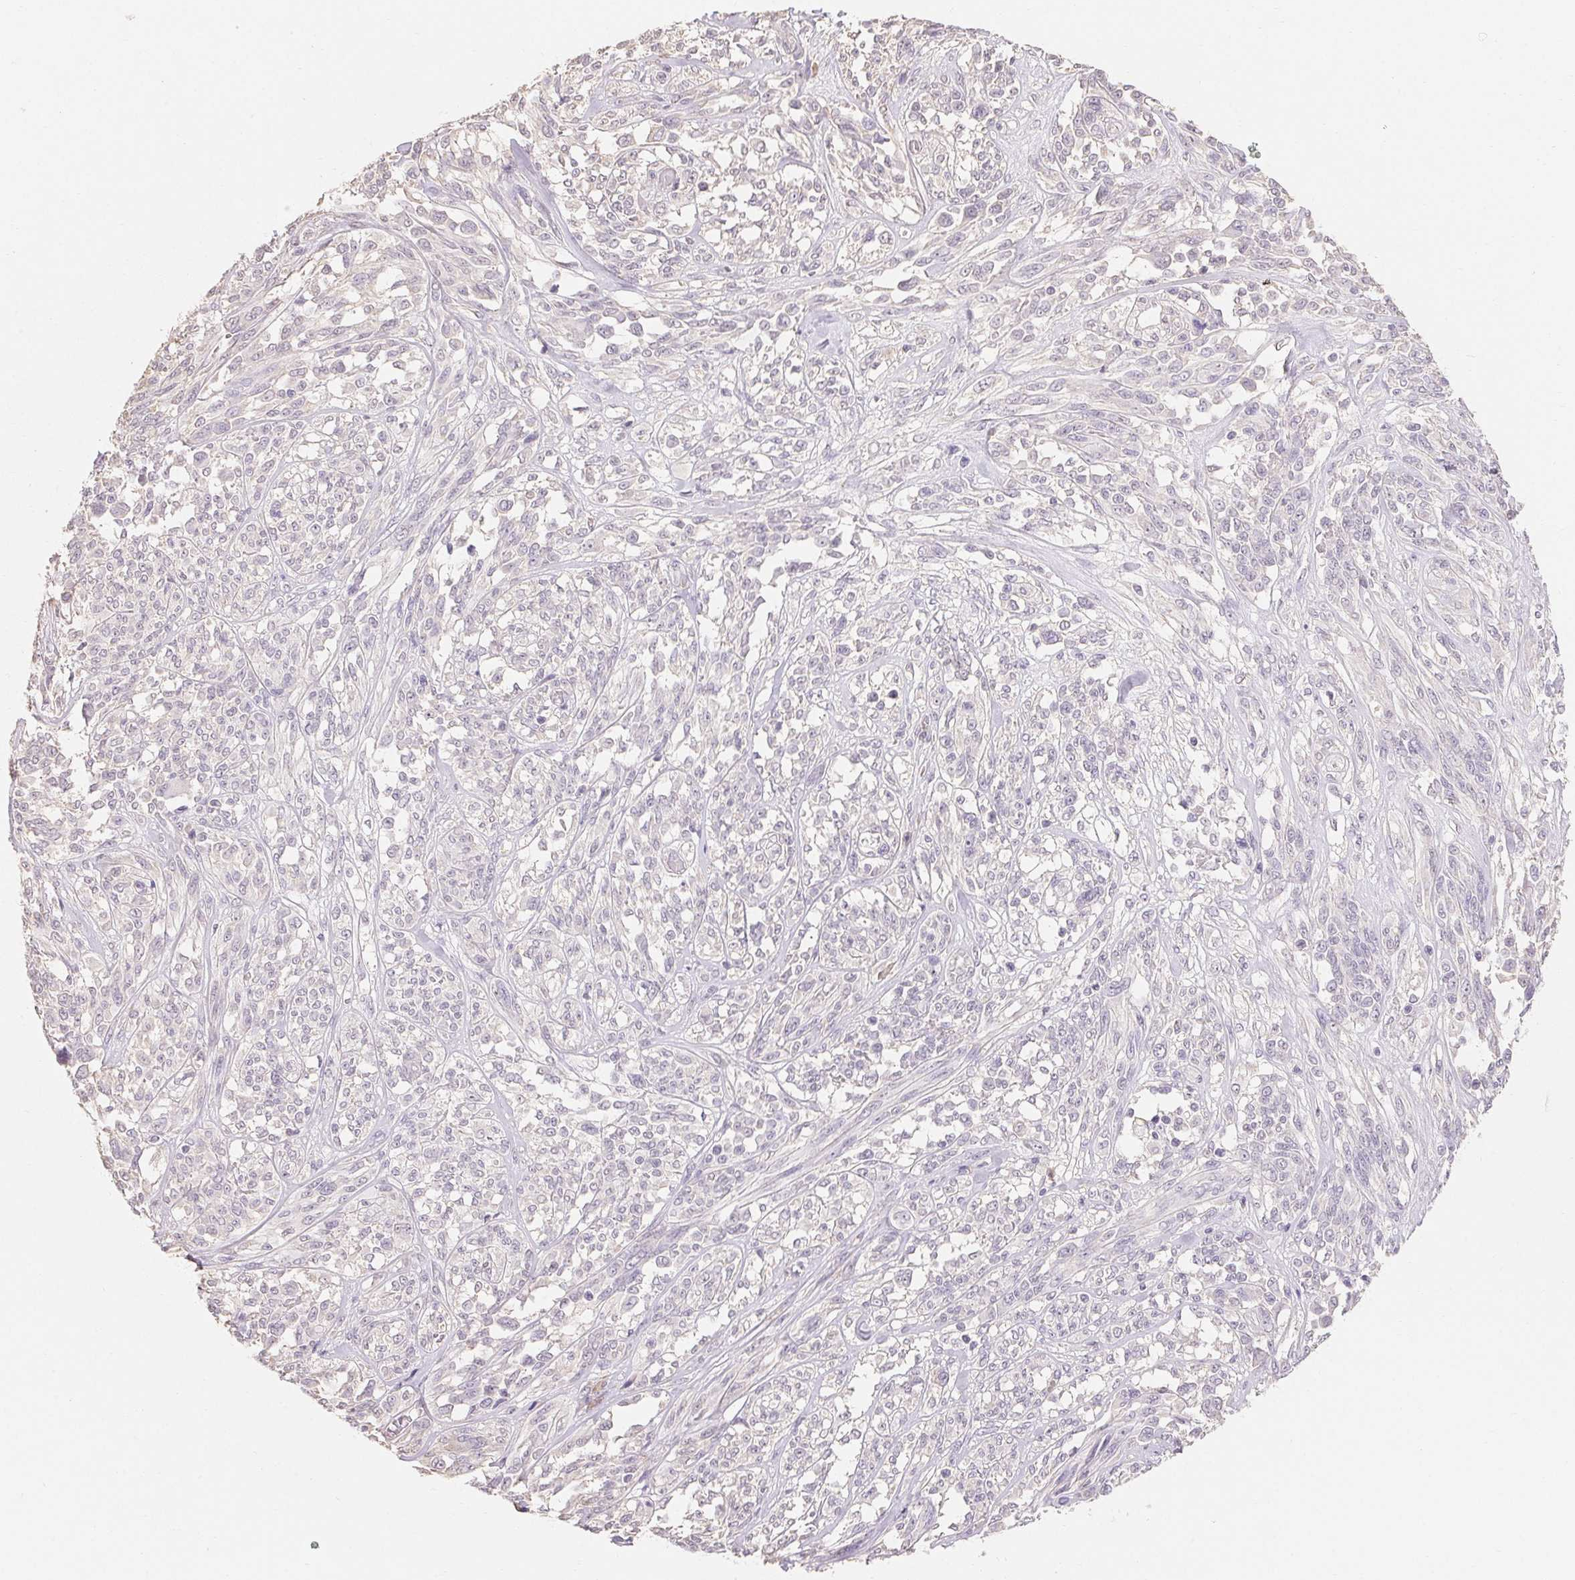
{"staining": {"intensity": "negative", "quantity": "none", "location": "none"}, "tissue": "melanoma", "cell_type": "Tumor cells", "image_type": "cancer", "snomed": [{"axis": "morphology", "description": "Malignant melanoma, NOS"}, {"axis": "topography", "description": "Skin"}], "caption": "A micrograph of human melanoma is negative for staining in tumor cells. (Immunohistochemistry (ihc), brightfield microscopy, high magnification).", "gene": "MAP7D2", "patient": {"sex": "female", "age": 91}}